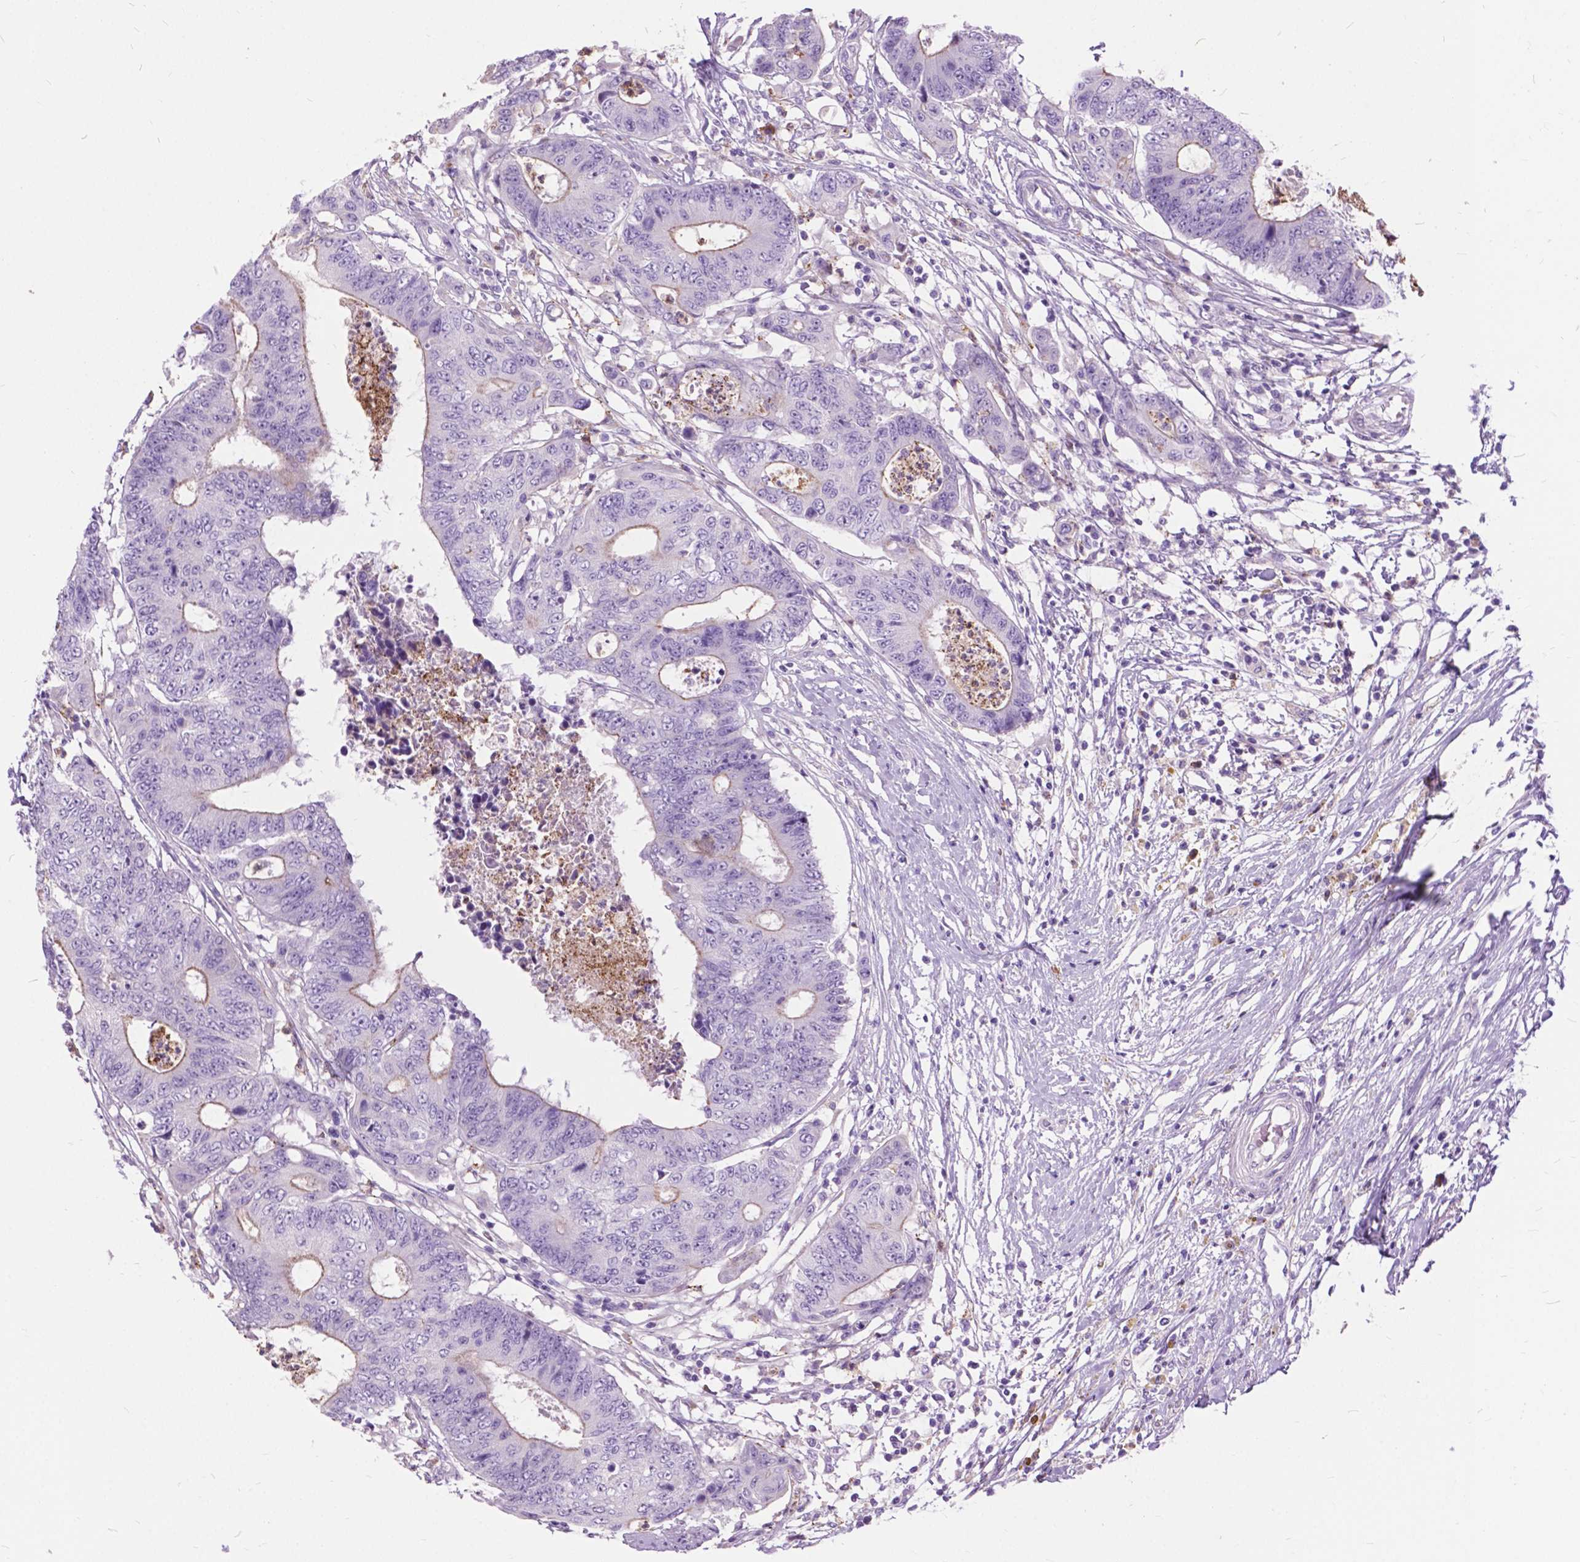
{"staining": {"intensity": "moderate", "quantity": "<25%", "location": "cytoplasmic/membranous"}, "tissue": "colorectal cancer", "cell_type": "Tumor cells", "image_type": "cancer", "snomed": [{"axis": "morphology", "description": "Adenocarcinoma, NOS"}, {"axis": "topography", "description": "Colon"}], "caption": "IHC photomicrograph of neoplastic tissue: colorectal adenocarcinoma stained using immunohistochemistry shows low levels of moderate protein expression localized specifically in the cytoplasmic/membranous of tumor cells, appearing as a cytoplasmic/membranous brown color.", "gene": "PRR35", "patient": {"sex": "female", "age": 48}}